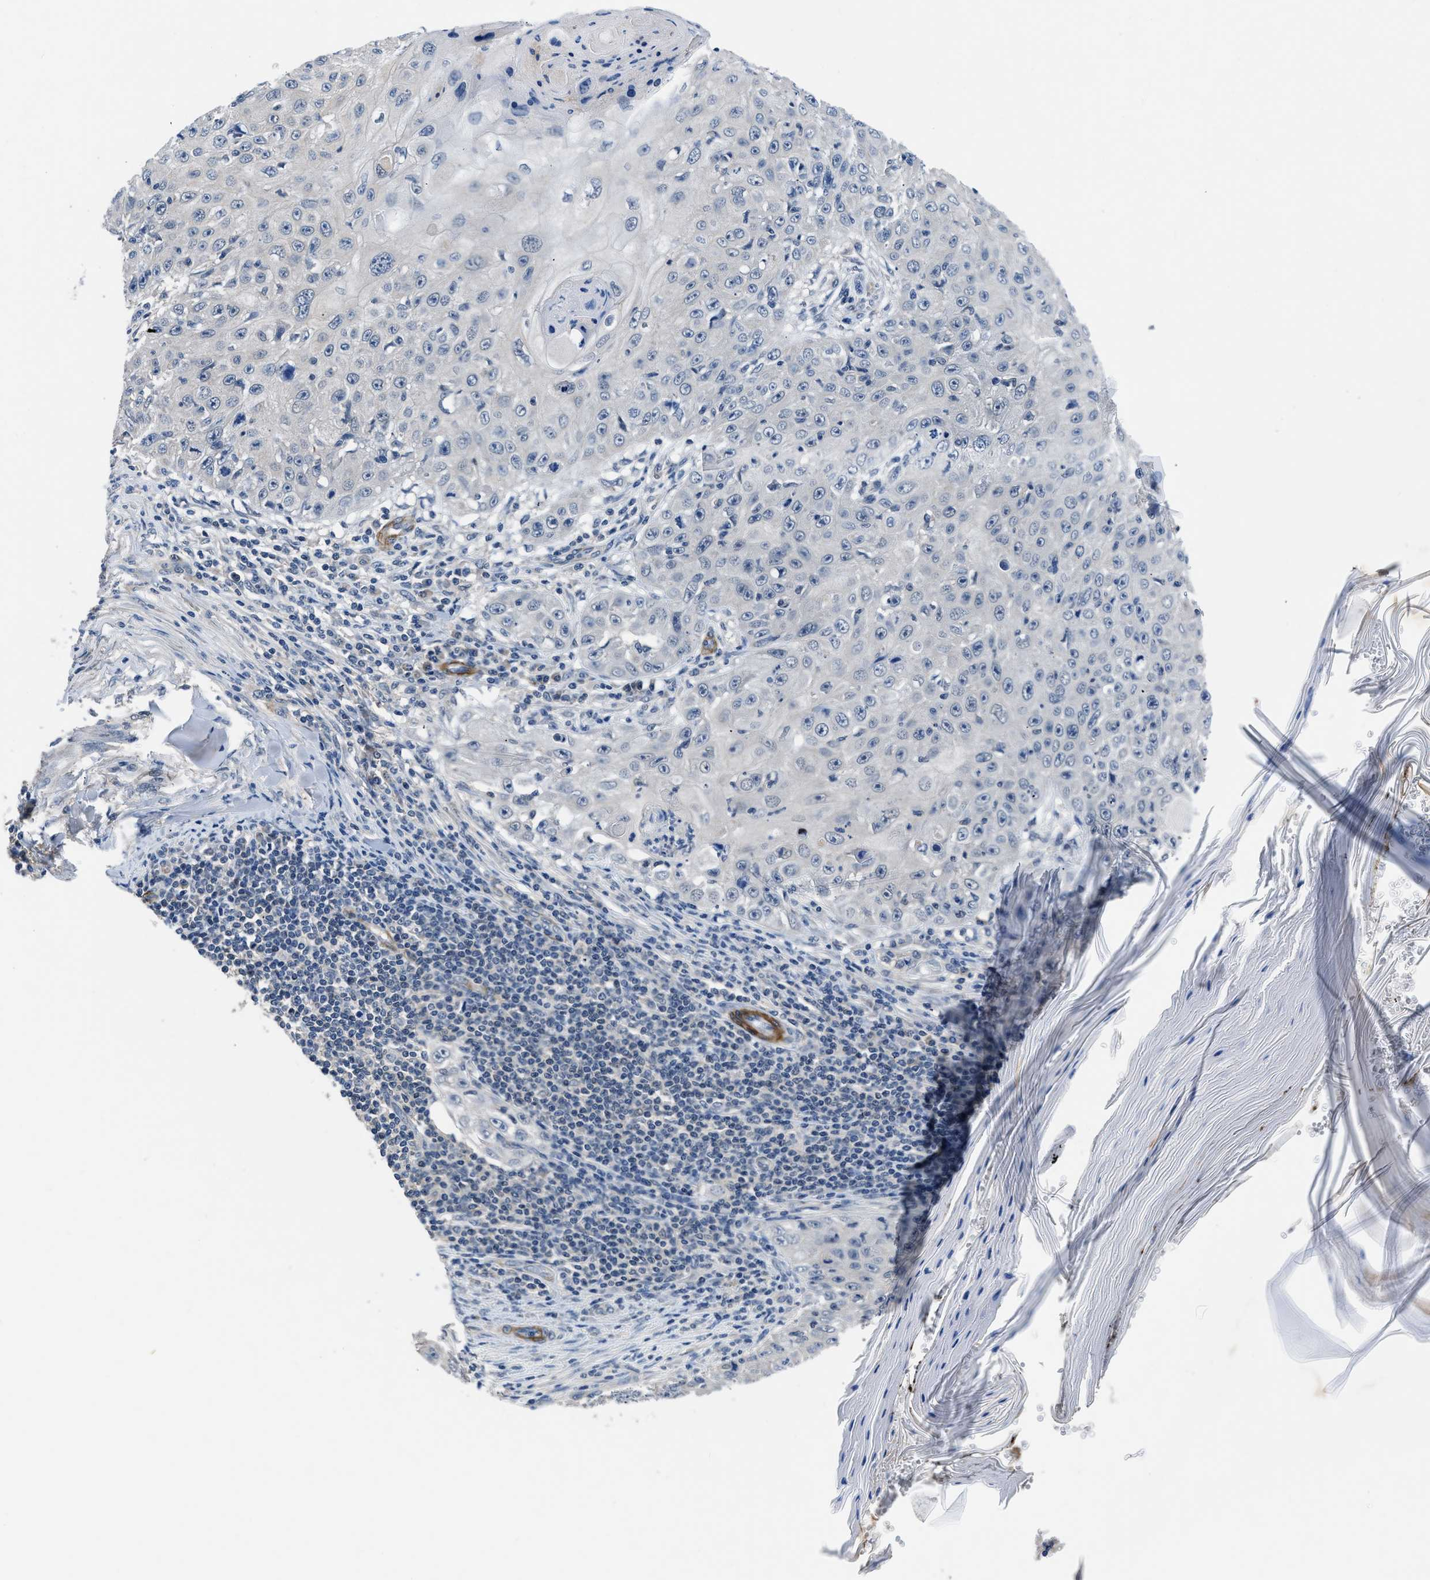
{"staining": {"intensity": "negative", "quantity": "none", "location": "none"}, "tissue": "skin cancer", "cell_type": "Tumor cells", "image_type": "cancer", "snomed": [{"axis": "morphology", "description": "Squamous cell carcinoma, NOS"}, {"axis": "topography", "description": "Skin"}], "caption": "Immunohistochemistry micrograph of neoplastic tissue: skin cancer (squamous cell carcinoma) stained with DAB displays no significant protein expression in tumor cells.", "gene": "LANCL2", "patient": {"sex": "male", "age": 86}}